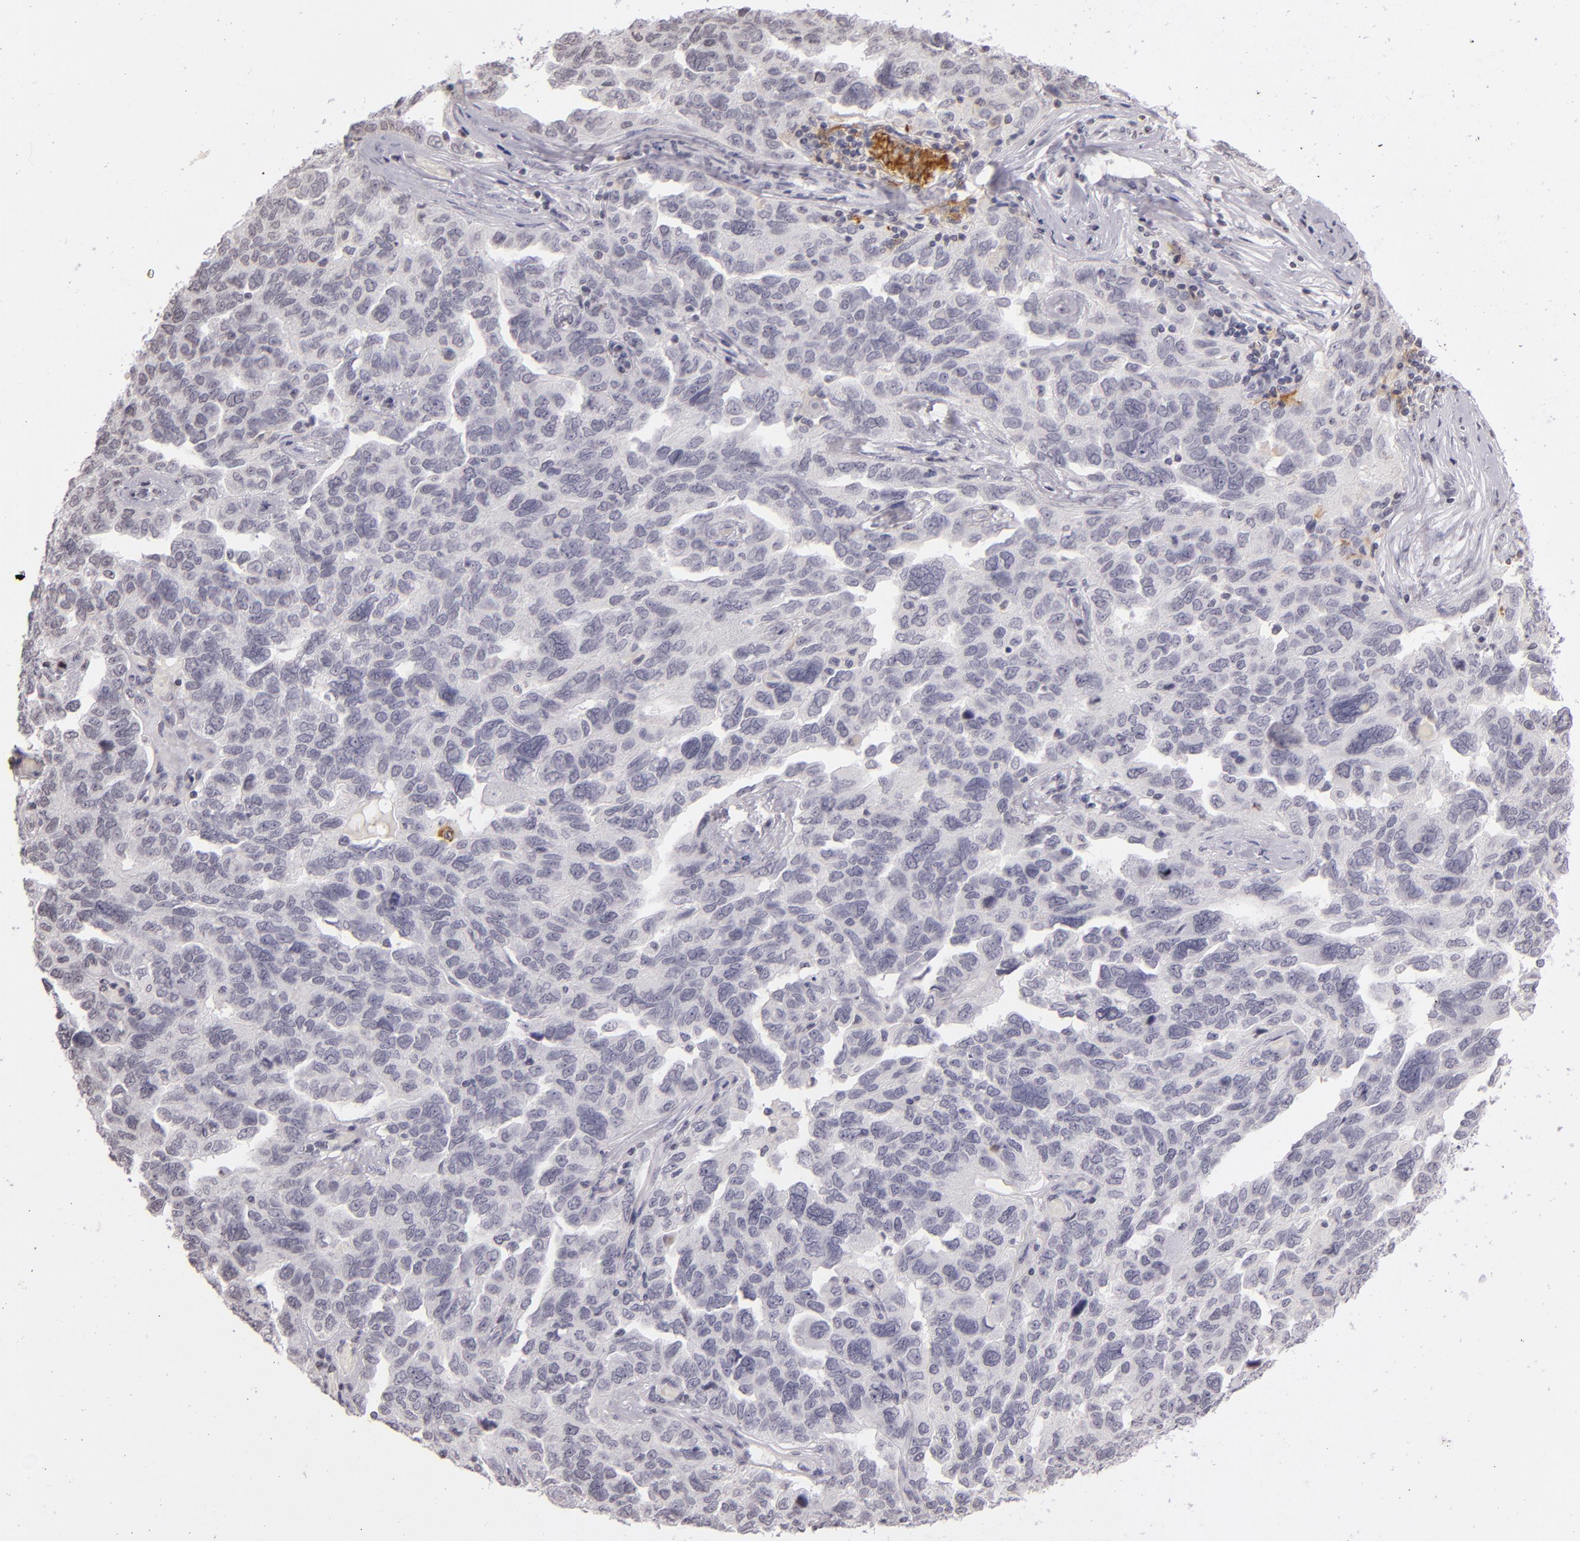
{"staining": {"intensity": "weak", "quantity": ">75%", "location": "nuclear"}, "tissue": "ovarian cancer", "cell_type": "Tumor cells", "image_type": "cancer", "snomed": [{"axis": "morphology", "description": "Cystadenocarcinoma, serous, NOS"}, {"axis": "topography", "description": "Ovary"}], "caption": "An image of human serous cystadenocarcinoma (ovarian) stained for a protein exhibits weak nuclear brown staining in tumor cells.", "gene": "CD40", "patient": {"sex": "female", "age": 64}}